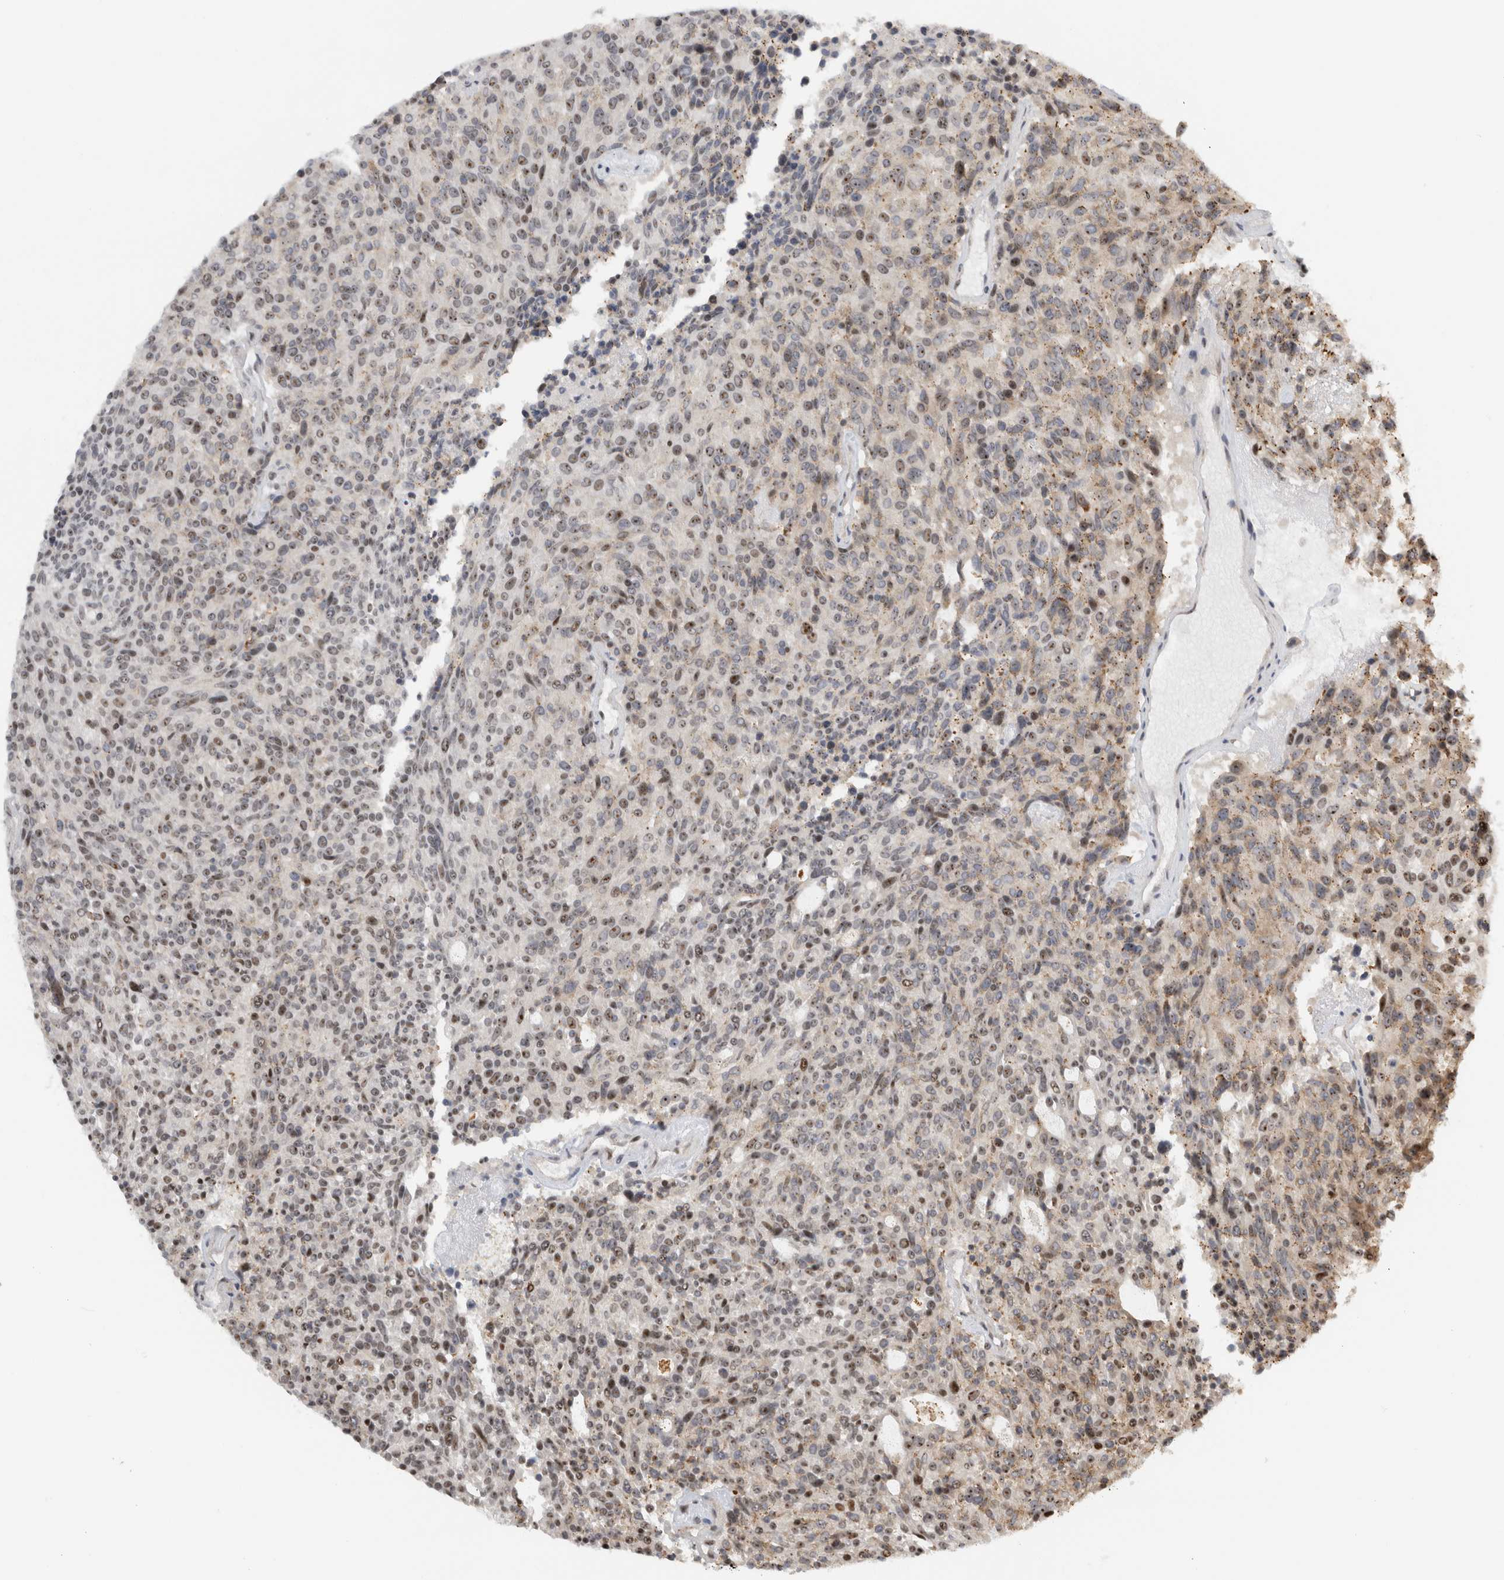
{"staining": {"intensity": "weak", "quantity": "25%-75%", "location": "nuclear"}, "tissue": "carcinoid", "cell_type": "Tumor cells", "image_type": "cancer", "snomed": [{"axis": "morphology", "description": "Carcinoid, malignant, NOS"}, {"axis": "topography", "description": "Pancreas"}], "caption": "The photomicrograph displays a brown stain indicating the presence of a protein in the nuclear of tumor cells in carcinoid.", "gene": "EBNA1BP2", "patient": {"sex": "female", "age": 54}}